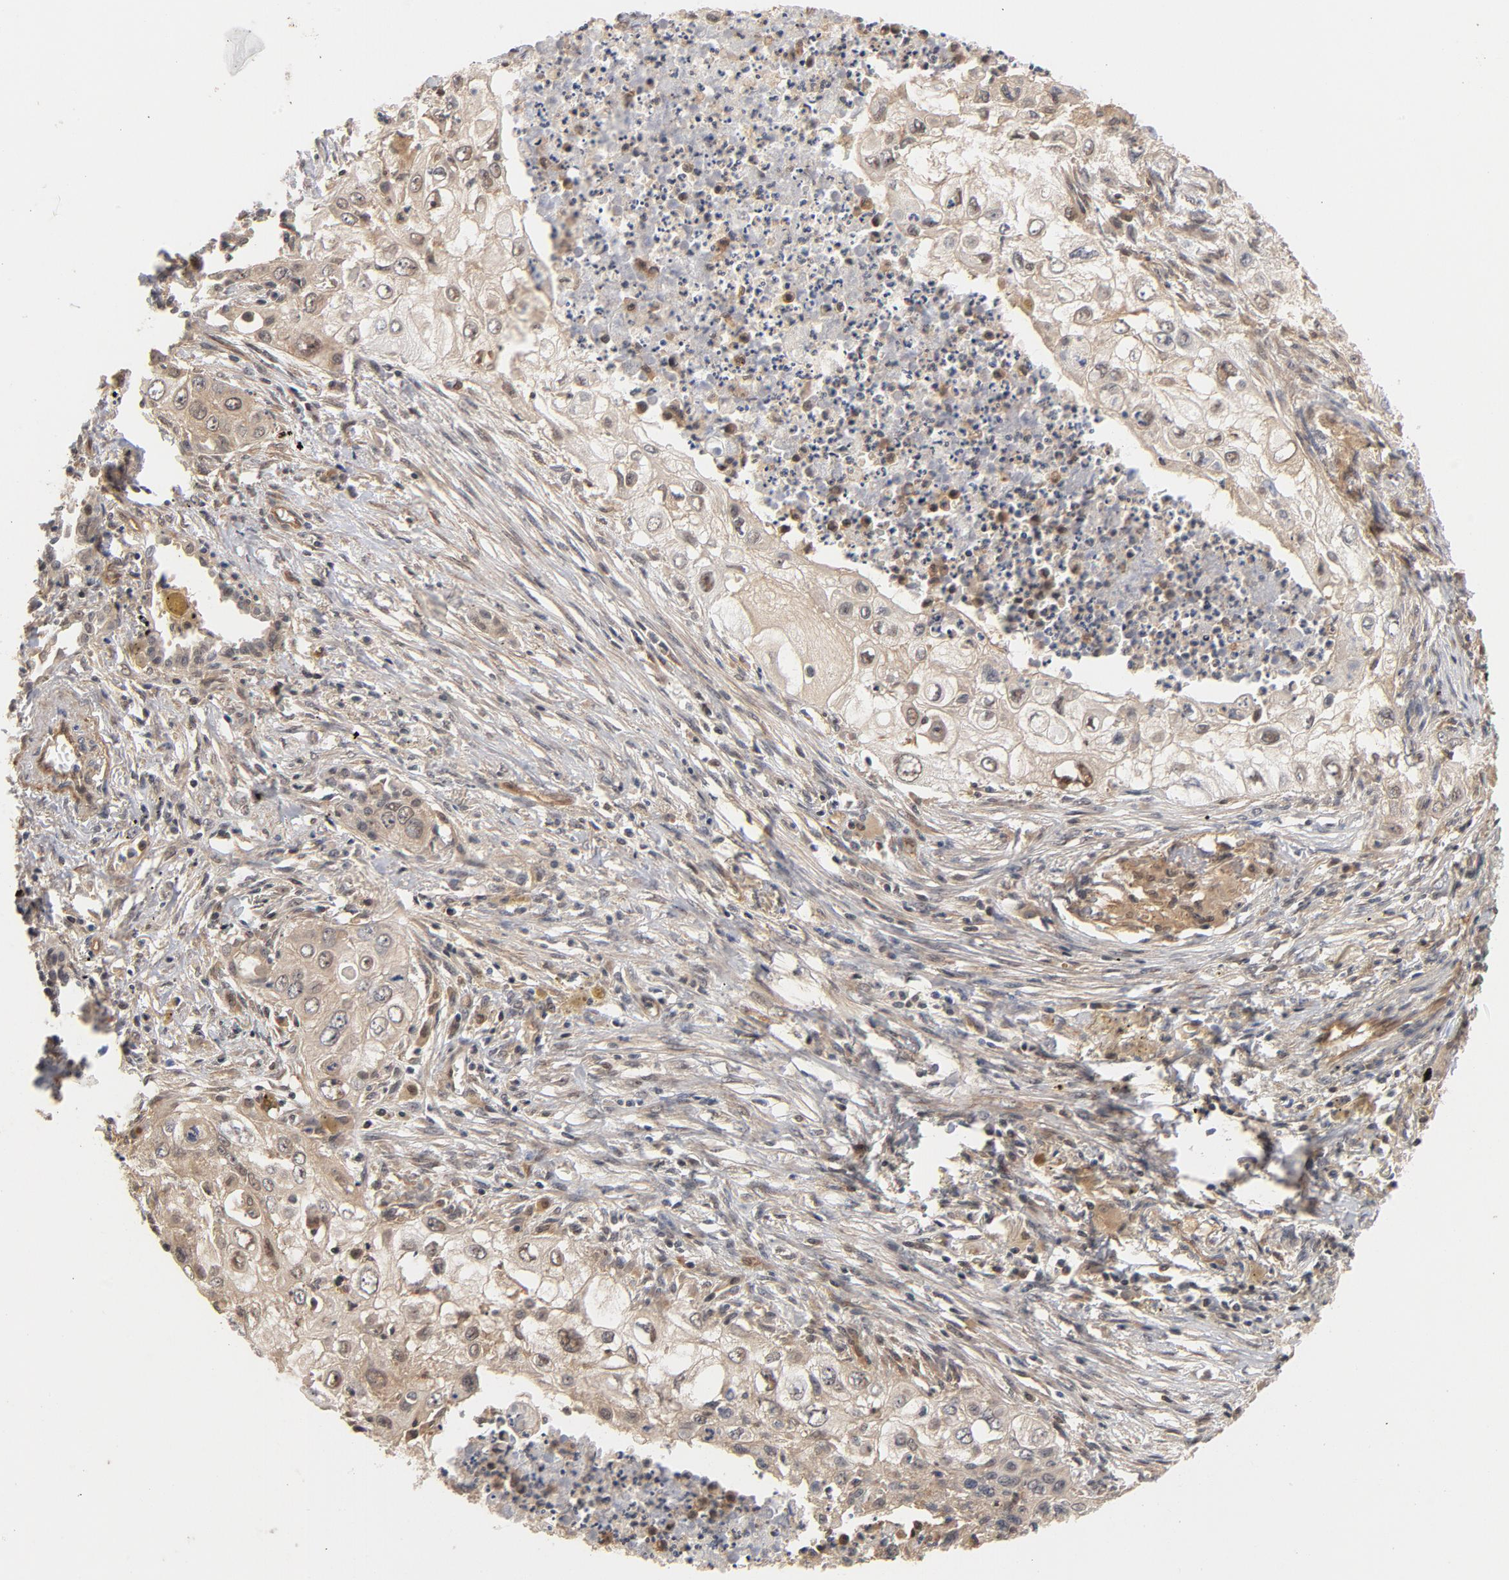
{"staining": {"intensity": "weak", "quantity": ">75%", "location": "cytoplasmic/membranous"}, "tissue": "lung cancer", "cell_type": "Tumor cells", "image_type": "cancer", "snomed": [{"axis": "morphology", "description": "Squamous cell carcinoma, NOS"}, {"axis": "topography", "description": "Lung"}], "caption": "Human squamous cell carcinoma (lung) stained with a protein marker demonstrates weak staining in tumor cells.", "gene": "CDC37", "patient": {"sex": "male", "age": 71}}